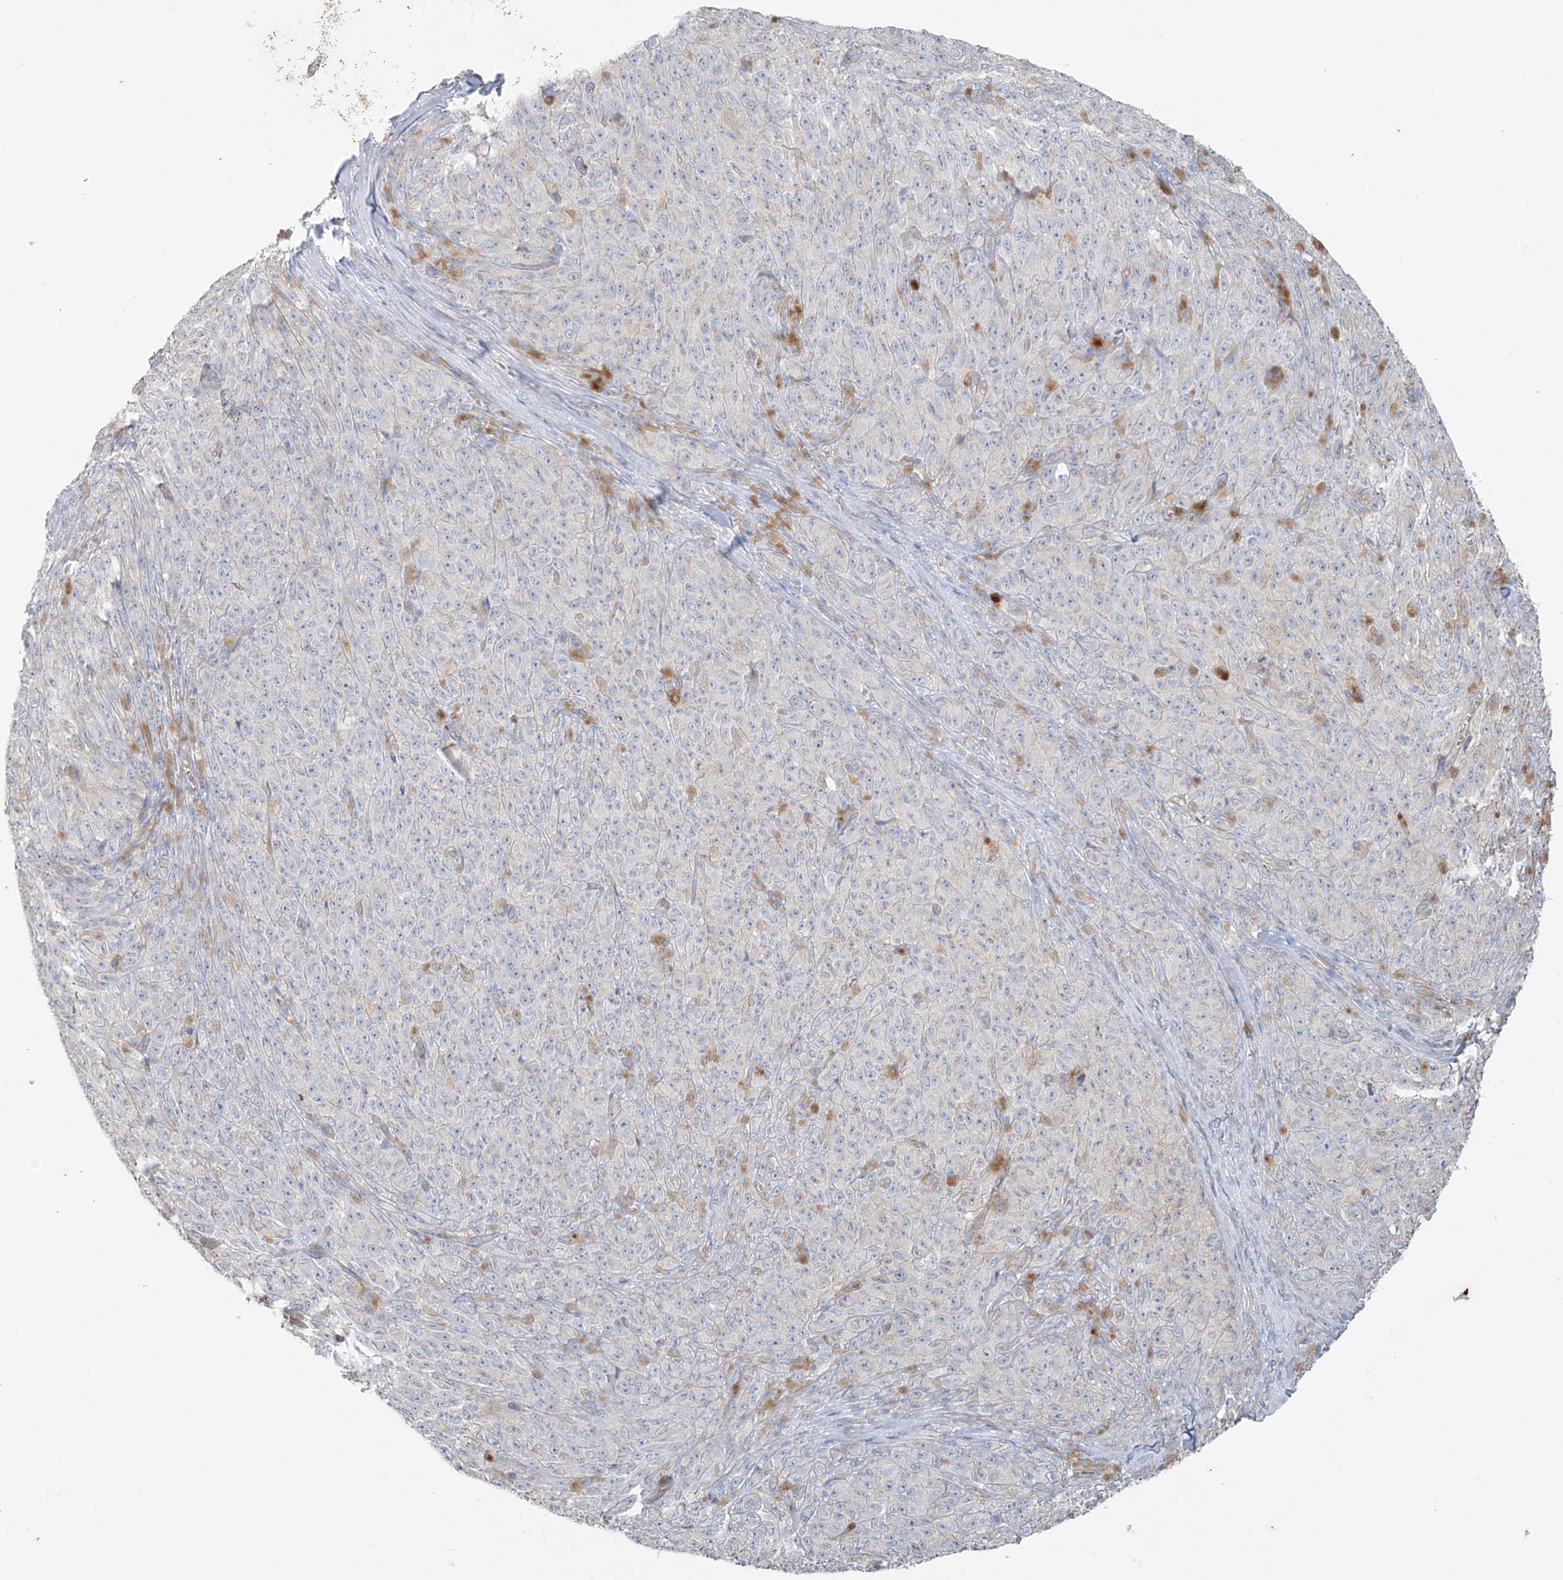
{"staining": {"intensity": "negative", "quantity": "none", "location": "none"}, "tissue": "melanoma", "cell_type": "Tumor cells", "image_type": "cancer", "snomed": [{"axis": "morphology", "description": "Malignant melanoma, NOS"}, {"axis": "topography", "description": "Skin"}], "caption": "Immunohistochemical staining of malignant melanoma demonstrates no significant staining in tumor cells. Brightfield microscopy of IHC stained with DAB (3,3'-diaminobenzidine) (brown) and hematoxylin (blue), captured at high magnification.", "gene": "TUBE1", "patient": {"sex": "female", "age": 82}}